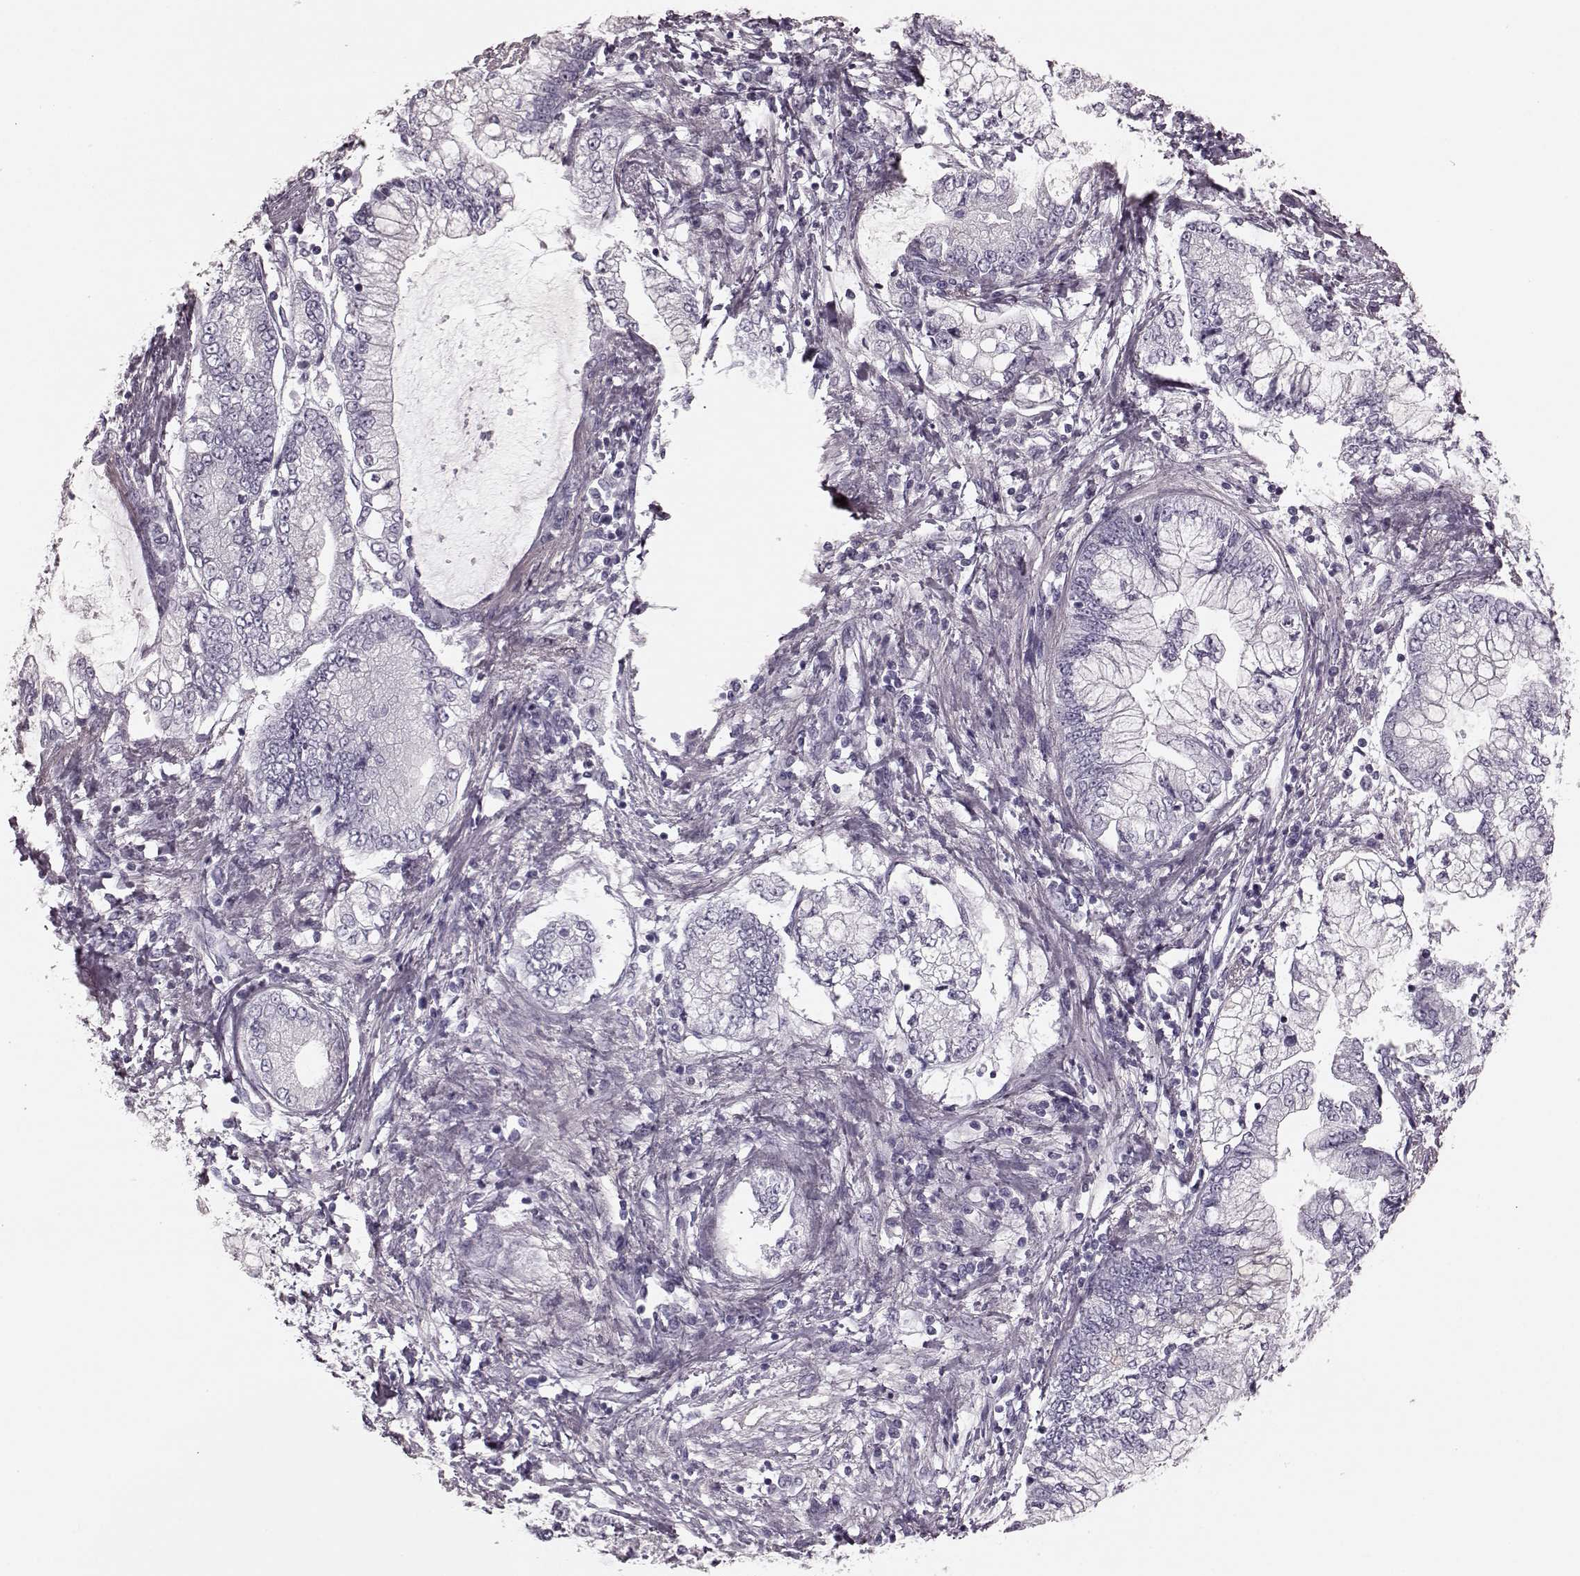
{"staining": {"intensity": "negative", "quantity": "none", "location": "none"}, "tissue": "stomach cancer", "cell_type": "Tumor cells", "image_type": "cancer", "snomed": [{"axis": "morphology", "description": "Adenocarcinoma, NOS"}, {"axis": "topography", "description": "Stomach, upper"}], "caption": "The micrograph displays no staining of tumor cells in stomach adenocarcinoma. (Immunohistochemistry (ihc), brightfield microscopy, high magnification).", "gene": "TRPM1", "patient": {"sex": "female", "age": 74}}